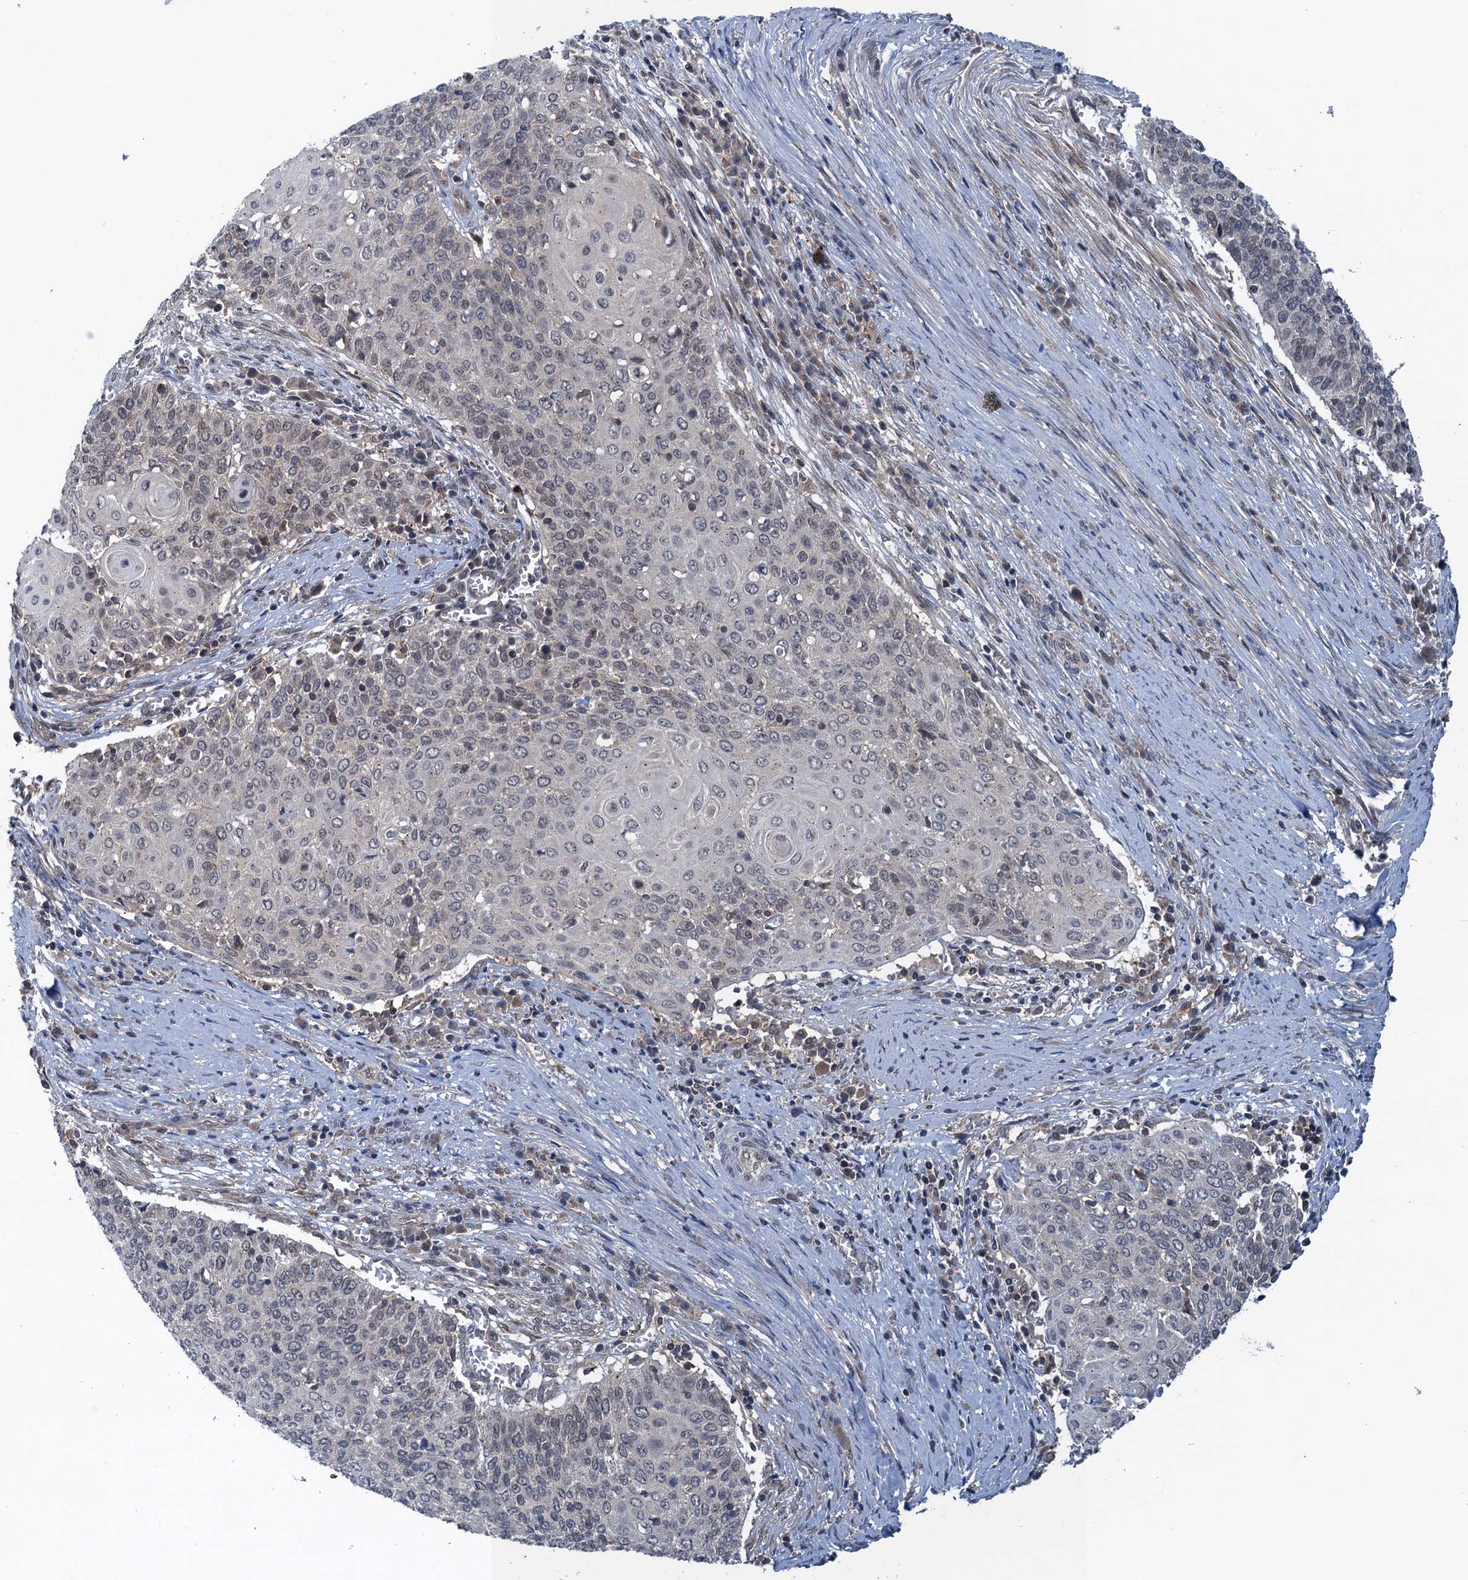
{"staining": {"intensity": "negative", "quantity": "none", "location": "none"}, "tissue": "cervical cancer", "cell_type": "Tumor cells", "image_type": "cancer", "snomed": [{"axis": "morphology", "description": "Squamous cell carcinoma, NOS"}, {"axis": "topography", "description": "Cervix"}], "caption": "IHC of human cervical cancer reveals no staining in tumor cells.", "gene": "RNF165", "patient": {"sex": "female", "age": 39}}